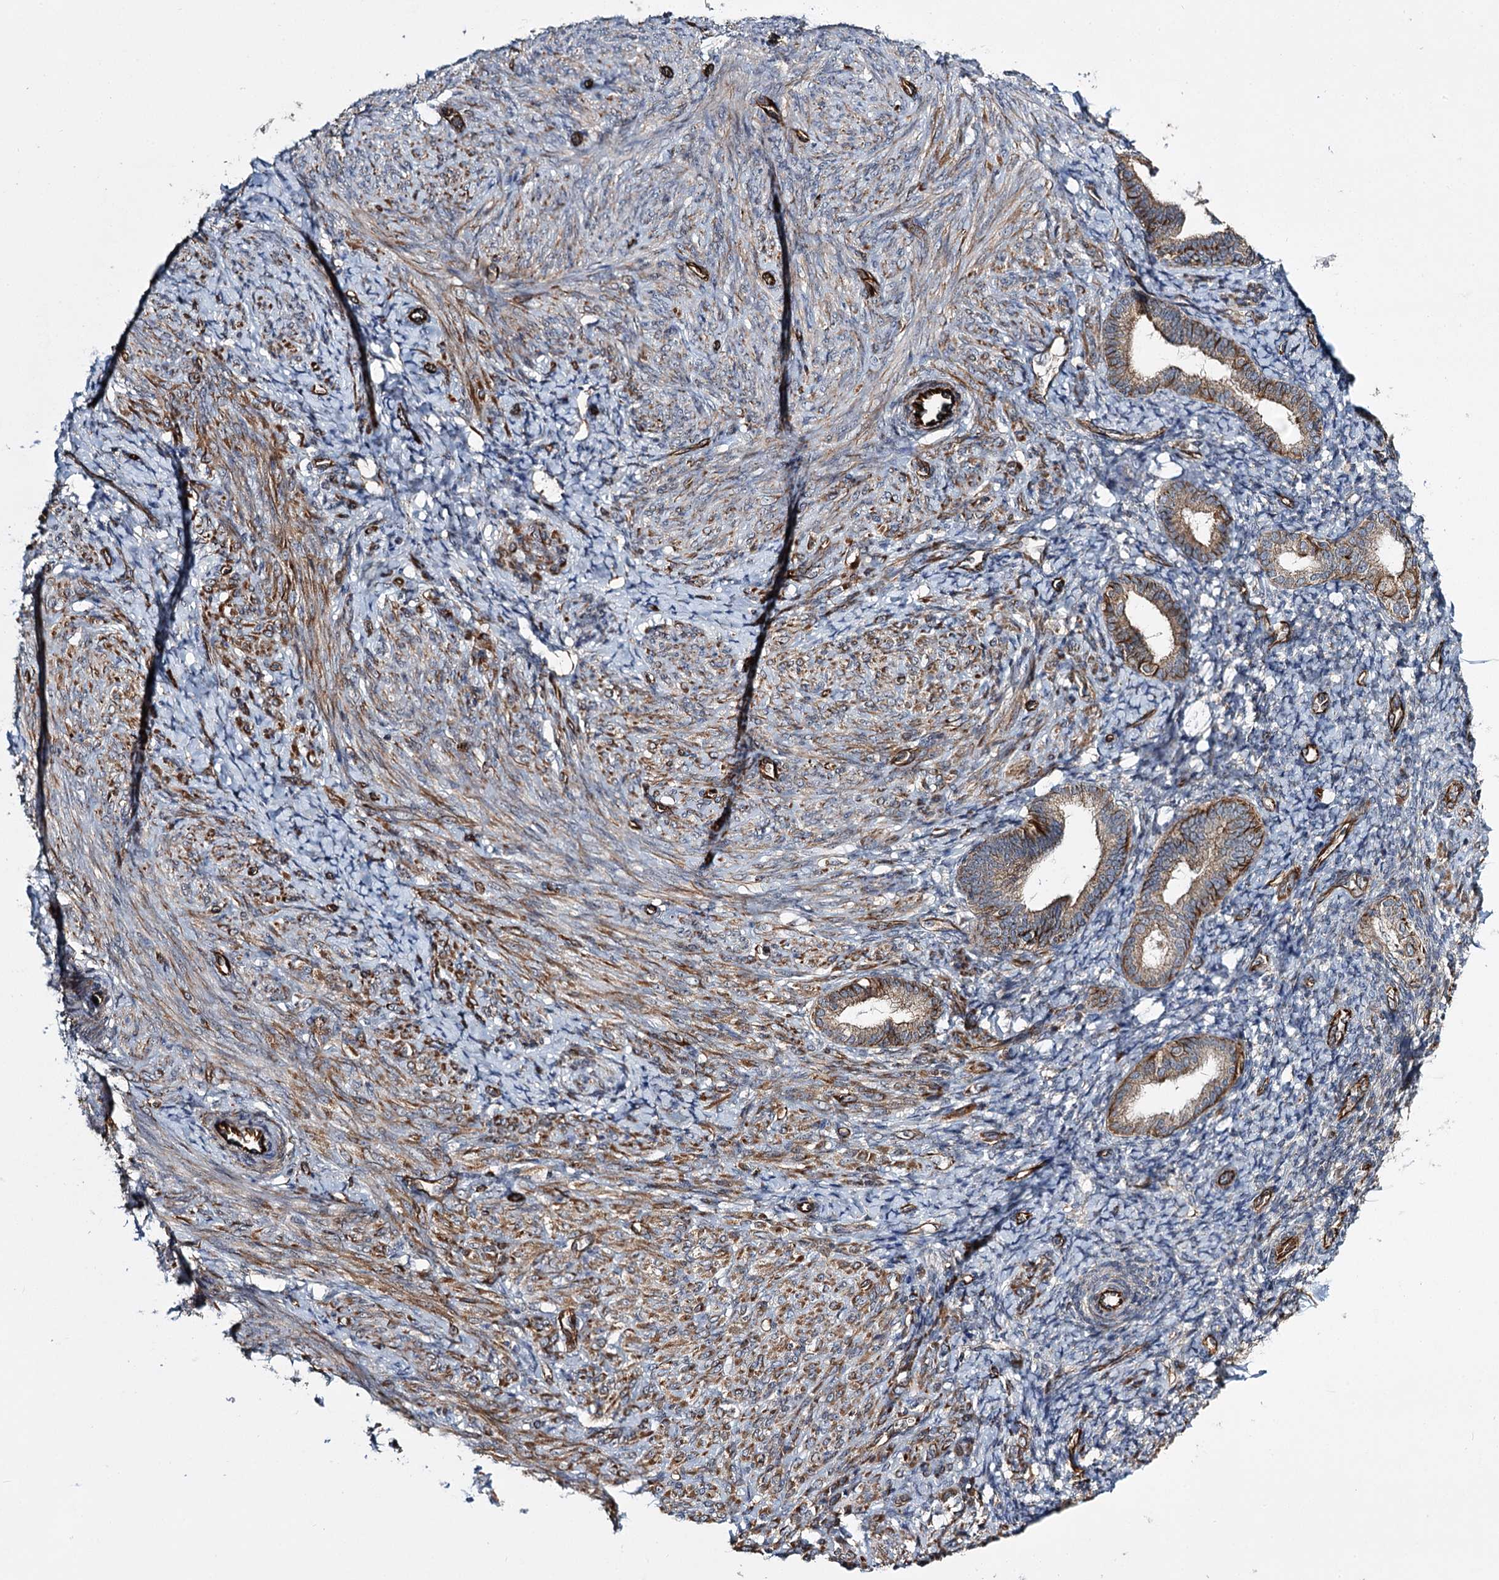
{"staining": {"intensity": "negative", "quantity": "none", "location": "none"}, "tissue": "endometrium", "cell_type": "Cells in endometrial stroma", "image_type": "normal", "snomed": [{"axis": "morphology", "description": "Normal tissue, NOS"}, {"axis": "topography", "description": "Endometrium"}], "caption": "IHC micrograph of normal endometrium stained for a protein (brown), which exhibits no staining in cells in endometrial stroma.", "gene": "DPEP2", "patient": {"sex": "female", "age": 72}}